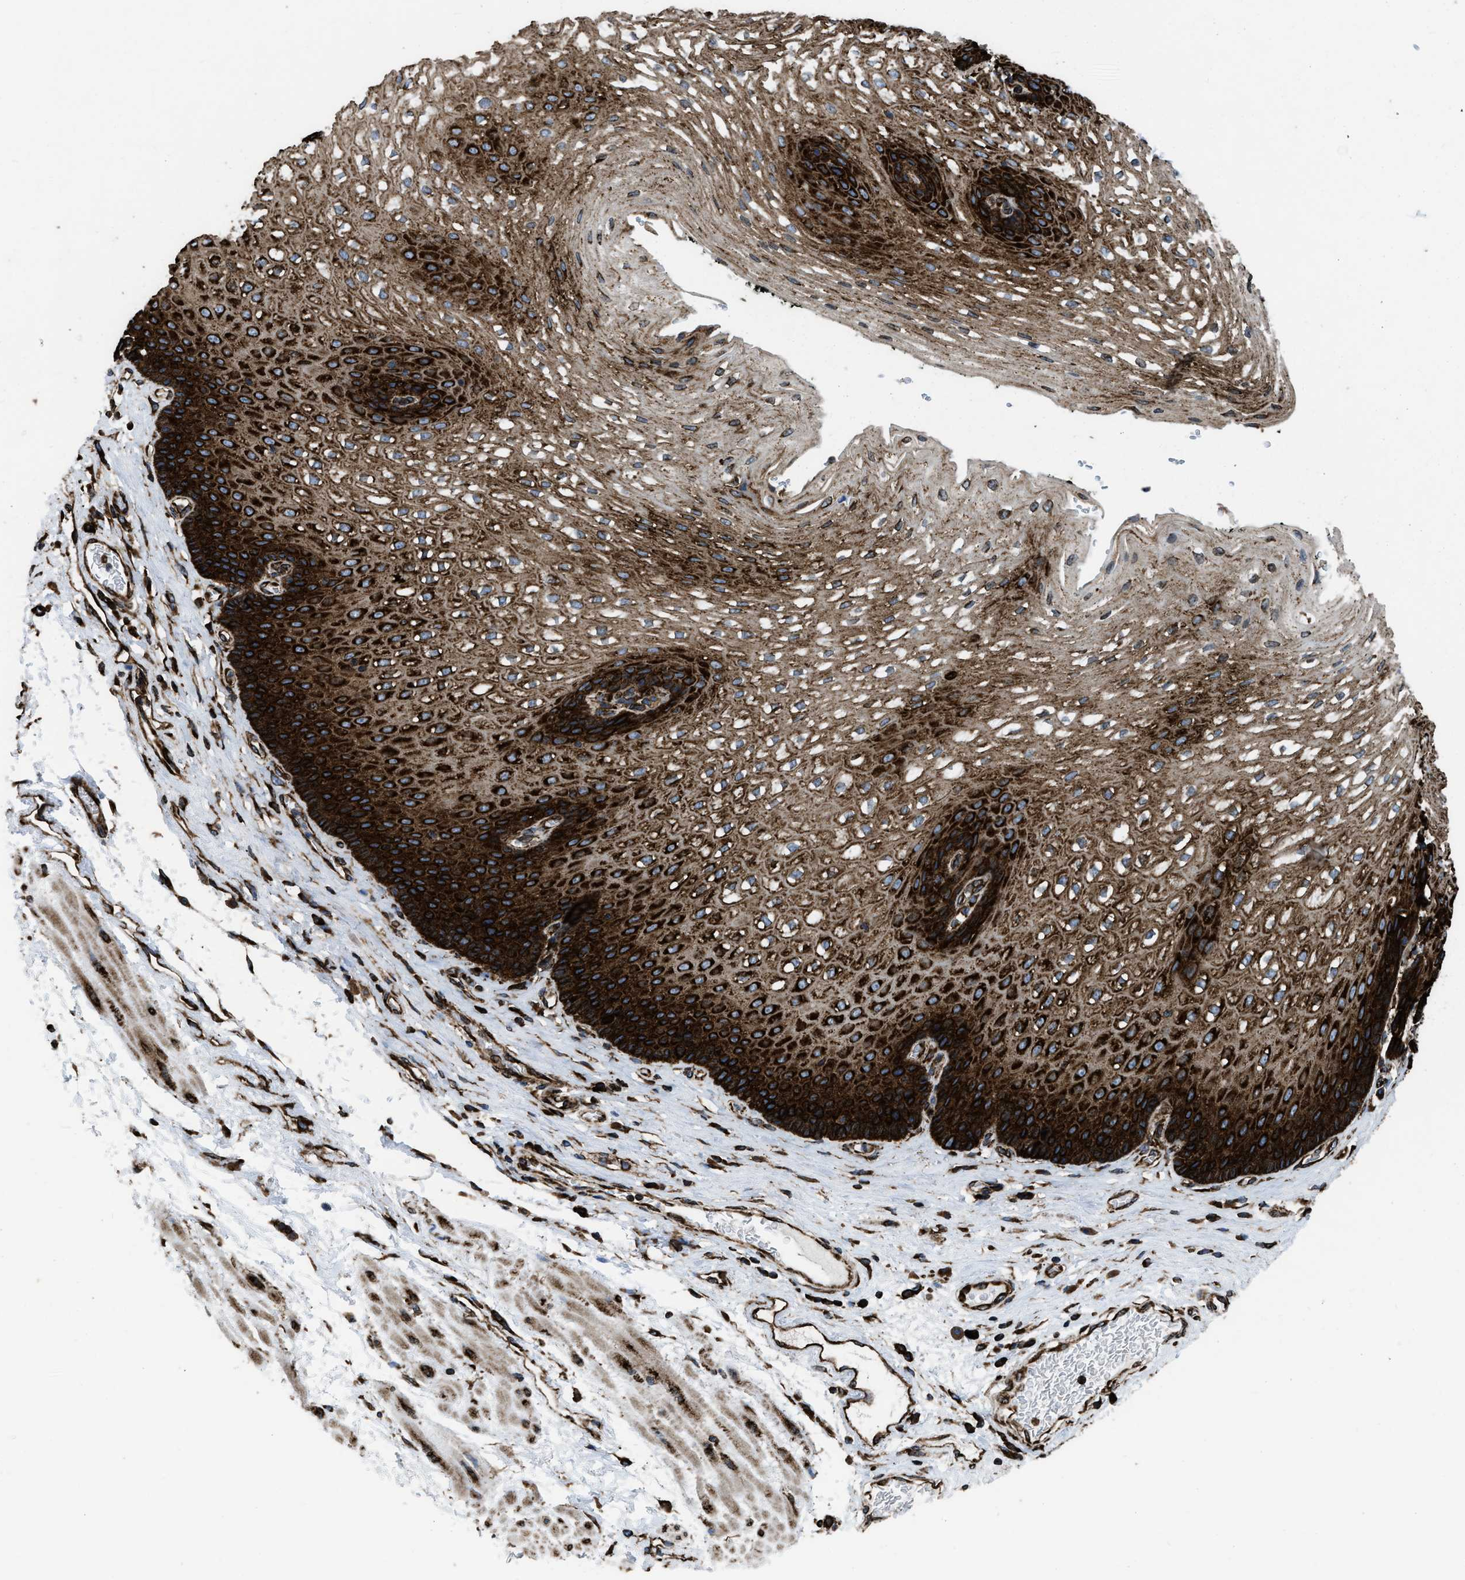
{"staining": {"intensity": "strong", "quantity": ">75%", "location": "cytoplasmic/membranous"}, "tissue": "esophagus", "cell_type": "Squamous epithelial cells", "image_type": "normal", "snomed": [{"axis": "morphology", "description": "Normal tissue, NOS"}, {"axis": "topography", "description": "Esophagus"}], "caption": "The immunohistochemical stain shows strong cytoplasmic/membranous positivity in squamous epithelial cells of benign esophagus. The staining was performed using DAB to visualize the protein expression in brown, while the nuclei were stained in blue with hematoxylin (Magnification: 20x).", "gene": "CAPRIN1", "patient": {"sex": "male", "age": 48}}